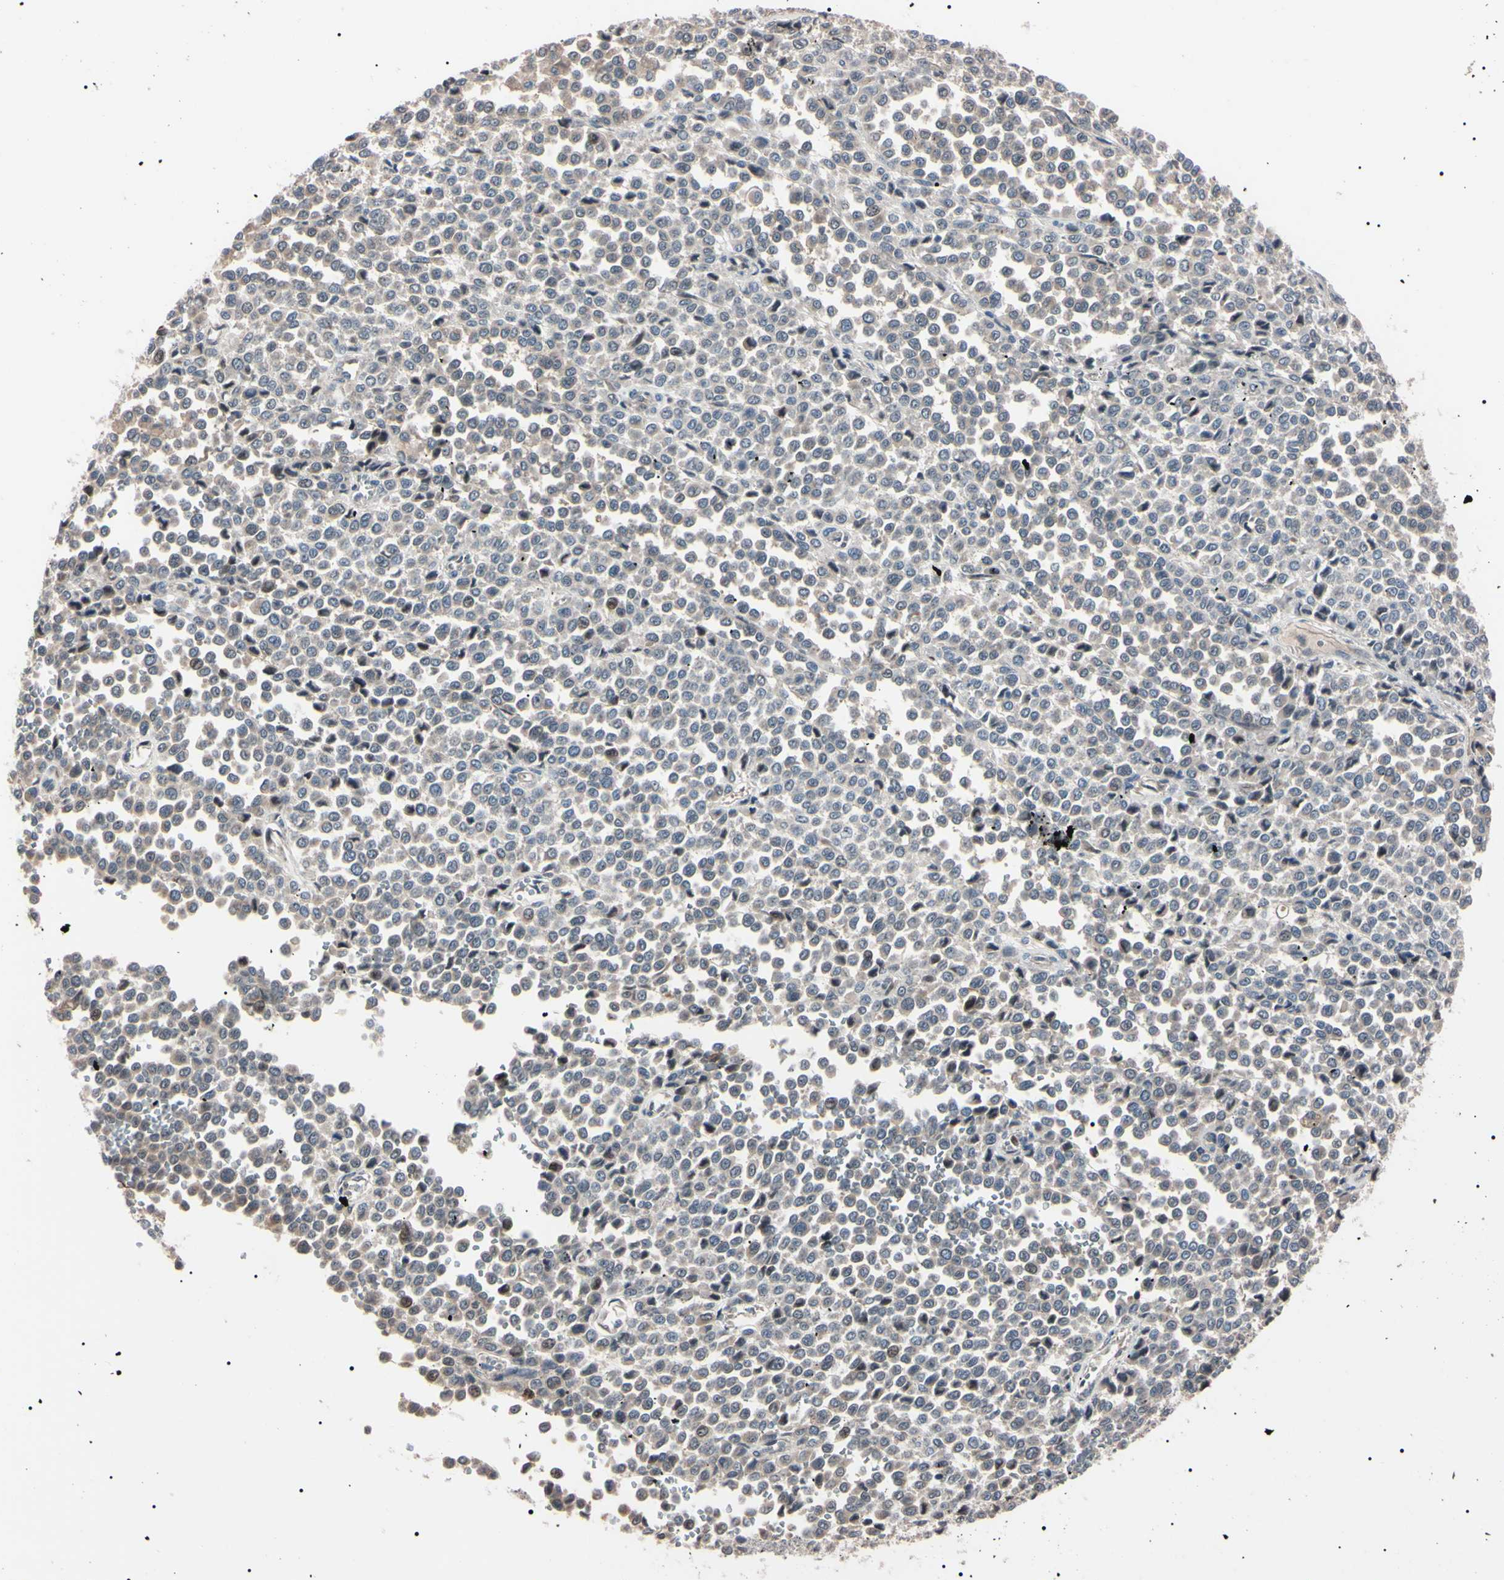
{"staining": {"intensity": "weak", "quantity": ">75%", "location": "cytoplasmic/membranous"}, "tissue": "melanoma", "cell_type": "Tumor cells", "image_type": "cancer", "snomed": [{"axis": "morphology", "description": "Malignant melanoma, Metastatic site"}, {"axis": "topography", "description": "Pancreas"}], "caption": "Tumor cells show weak cytoplasmic/membranous expression in about >75% of cells in melanoma.", "gene": "TRAF5", "patient": {"sex": "female", "age": 30}}